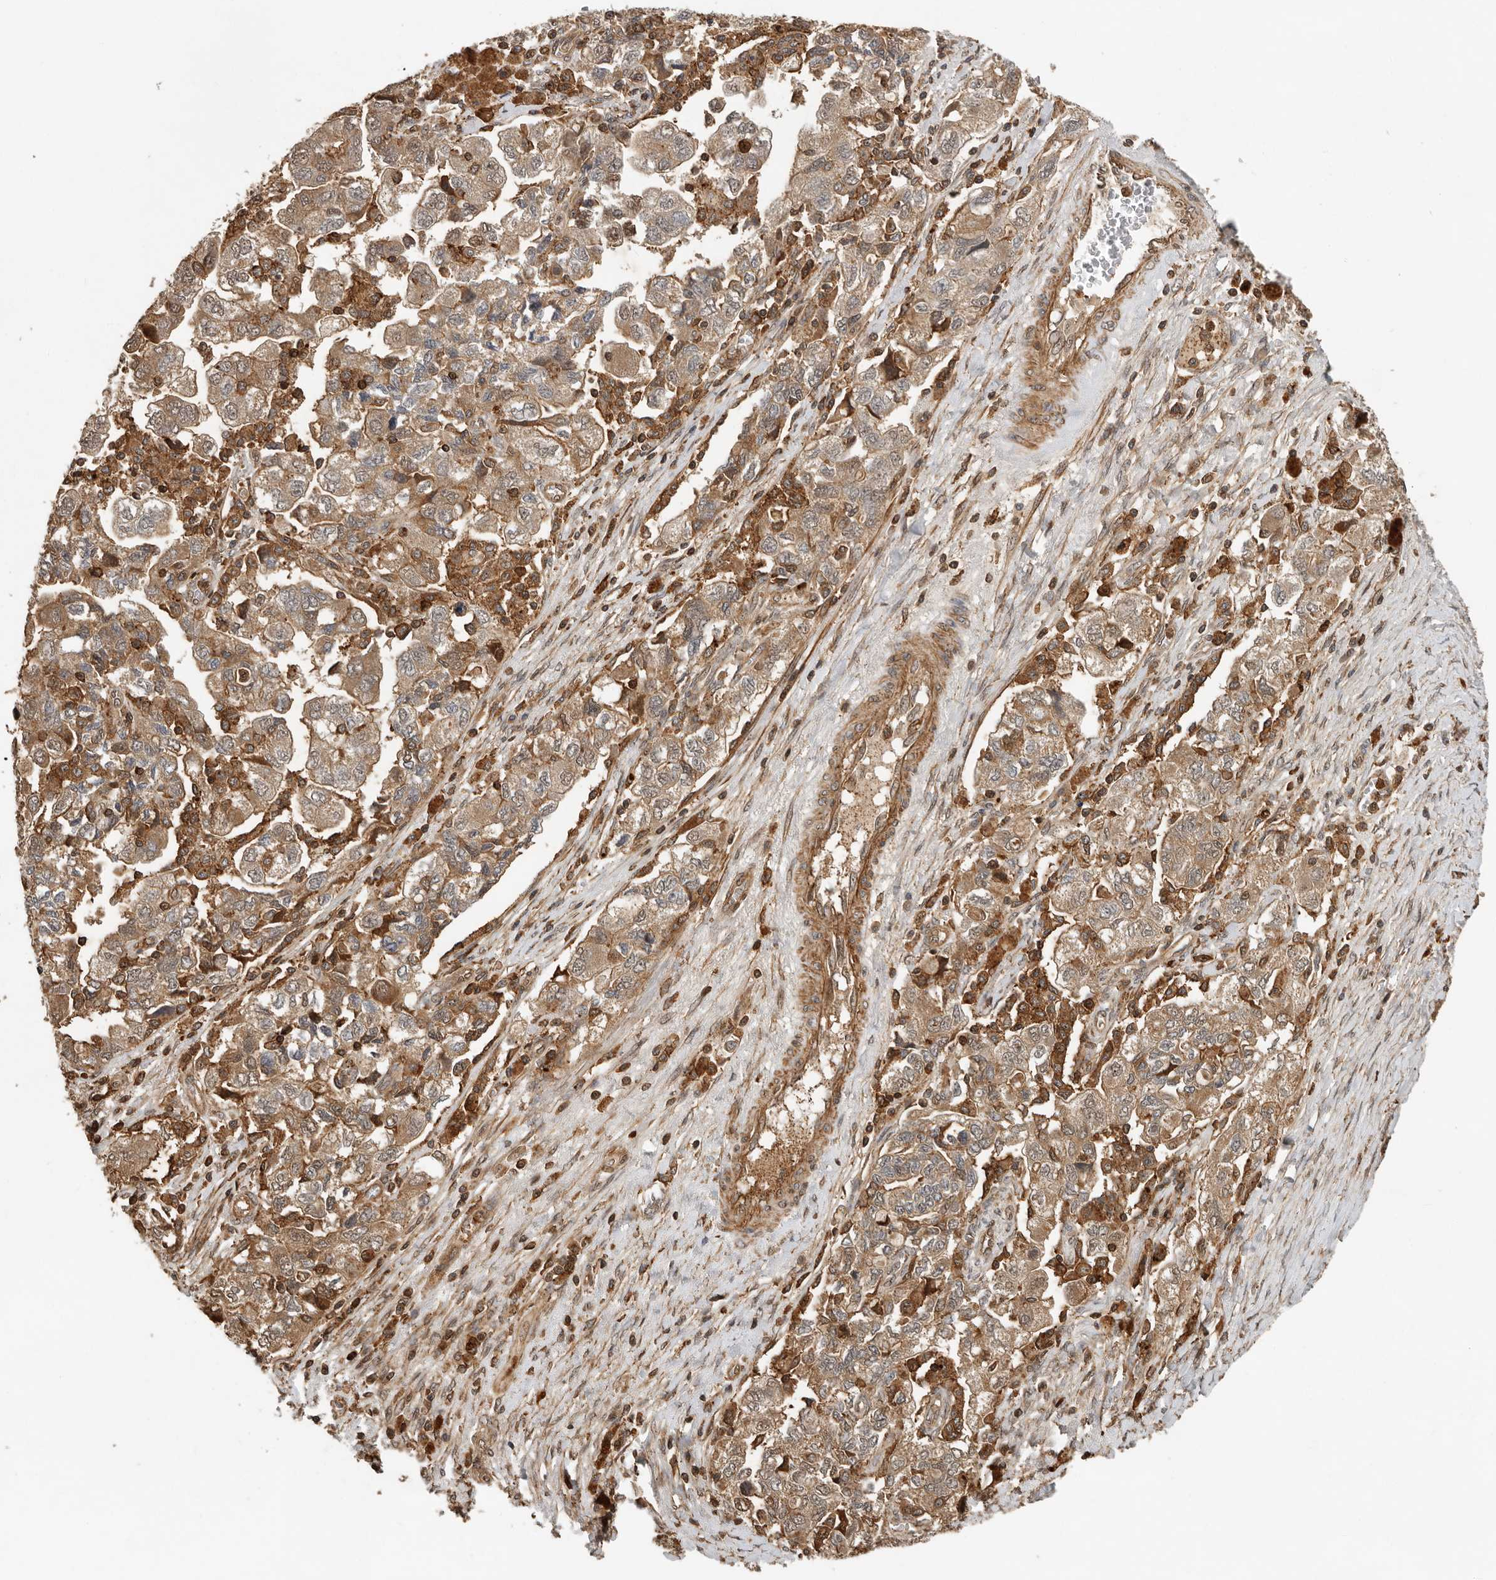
{"staining": {"intensity": "moderate", "quantity": ">75%", "location": "cytoplasmic/membranous"}, "tissue": "ovarian cancer", "cell_type": "Tumor cells", "image_type": "cancer", "snomed": [{"axis": "morphology", "description": "Carcinoma, NOS"}, {"axis": "morphology", "description": "Cystadenocarcinoma, serous, NOS"}, {"axis": "topography", "description": "Ovary"}], "caption": "Ovarian cancer (serous cystadenocarcinoma) stained with DAB (3,3'-diaminobenzidine) immunohistochemistry (IHC) reveals medium levels of moderate cytoplasmic/membranous expression in approximately >75% of tumor cells. (DAB IHC with brightfield microscopy, high magnification).", "gene": "RNF157", "patient": {"sex": "female", "age": 69}}